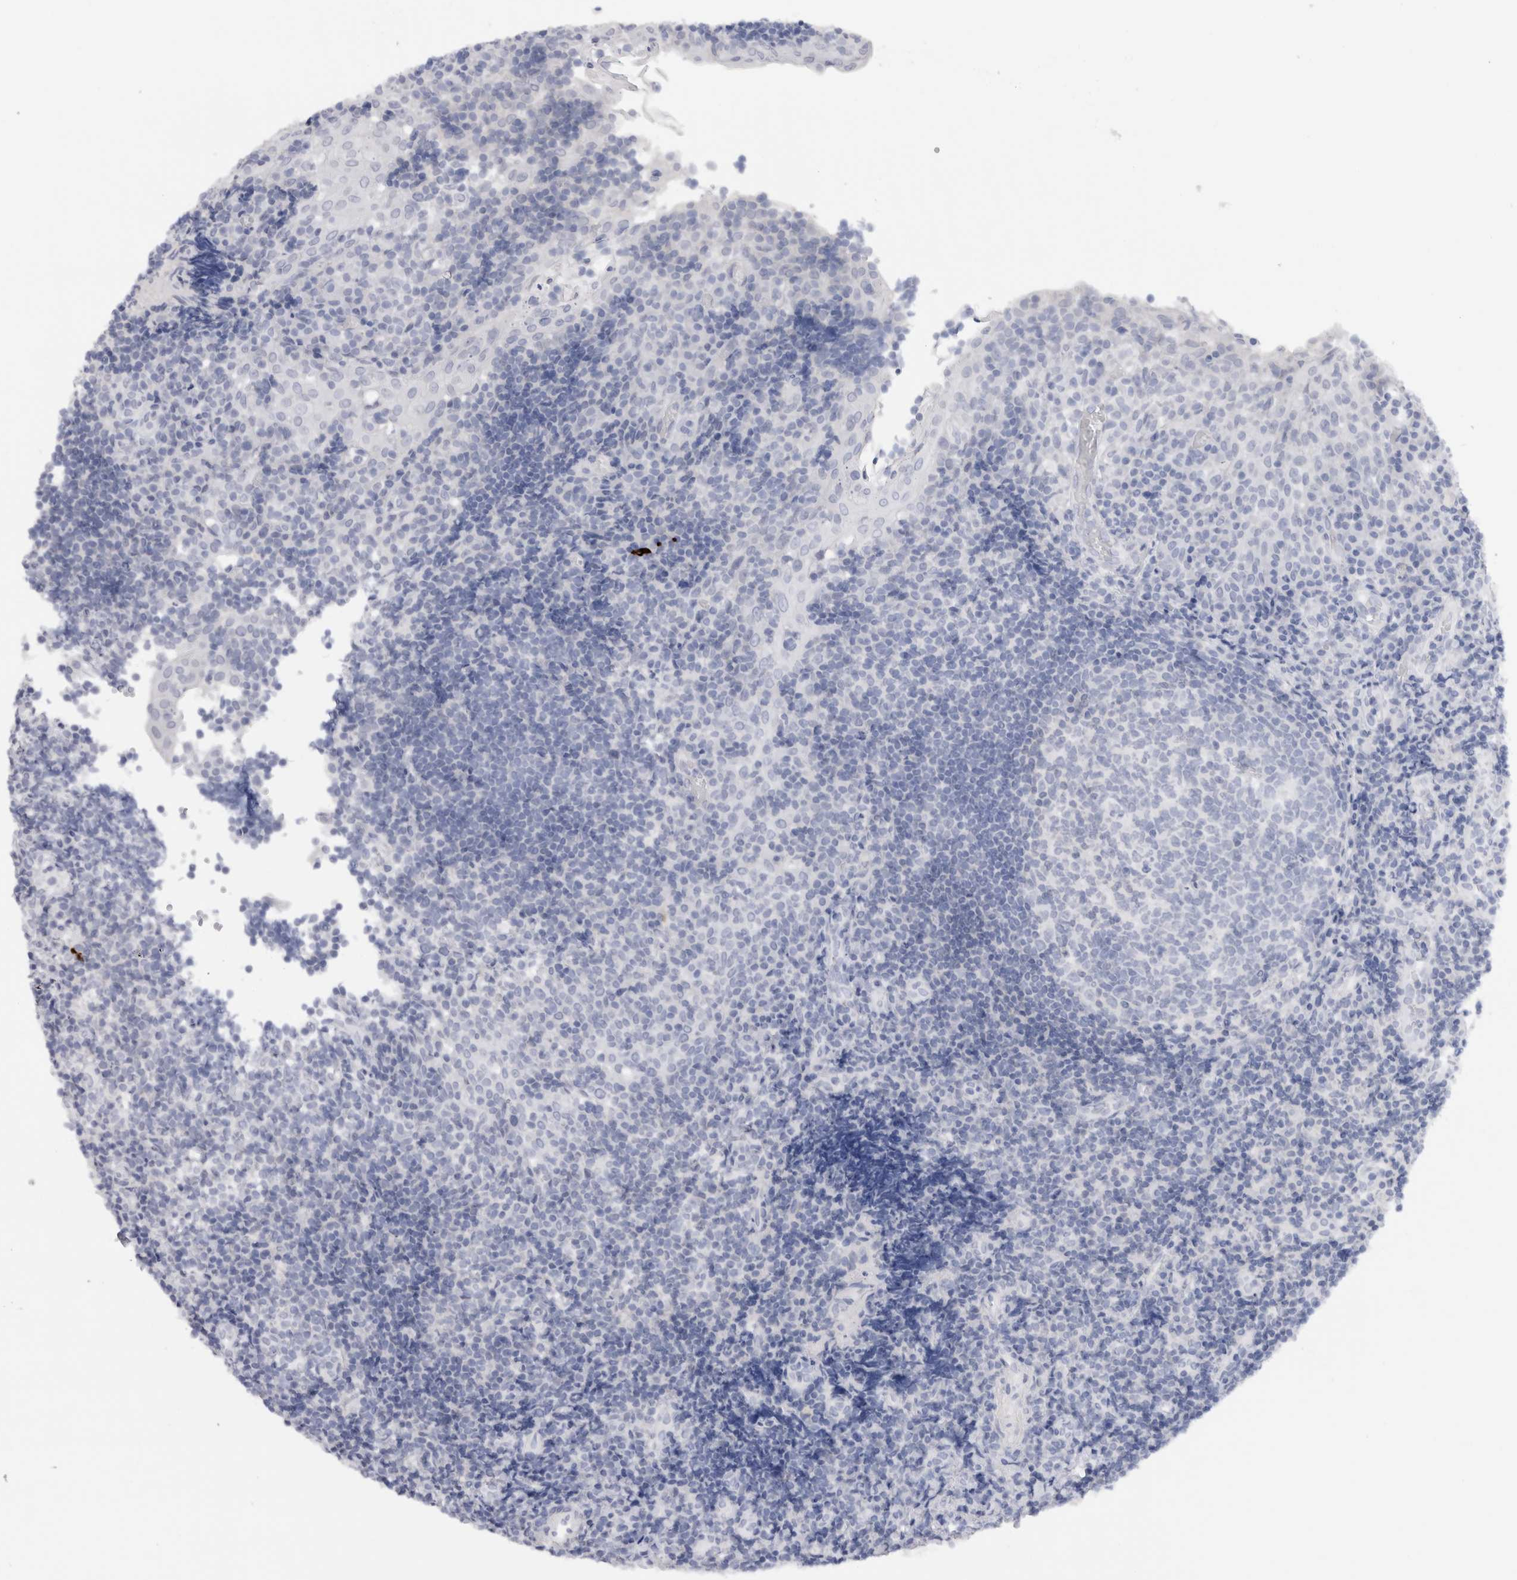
{"staining": {"intensity": "negative", "quantity": "none", "location": "none"}, "tissue": "tonsil", "cell_type": "Germinal center cells", "image_type": "normal", "snomed": [{"axis": "morphology", "description": "Normal tissue, NOS"}, {"axis": "topography", "description": "Tonsil"}], "caption": "Image shows no protein staining in germinal center cells of unremarkable tonsil. (DAB (3,3'-diaminobenzidine) immunohistochemistry (IHC) visualized using brightfield microscopy, high magnification).", "gene": "C9orf50", "patient": {"sex": "female", "age": 40}}